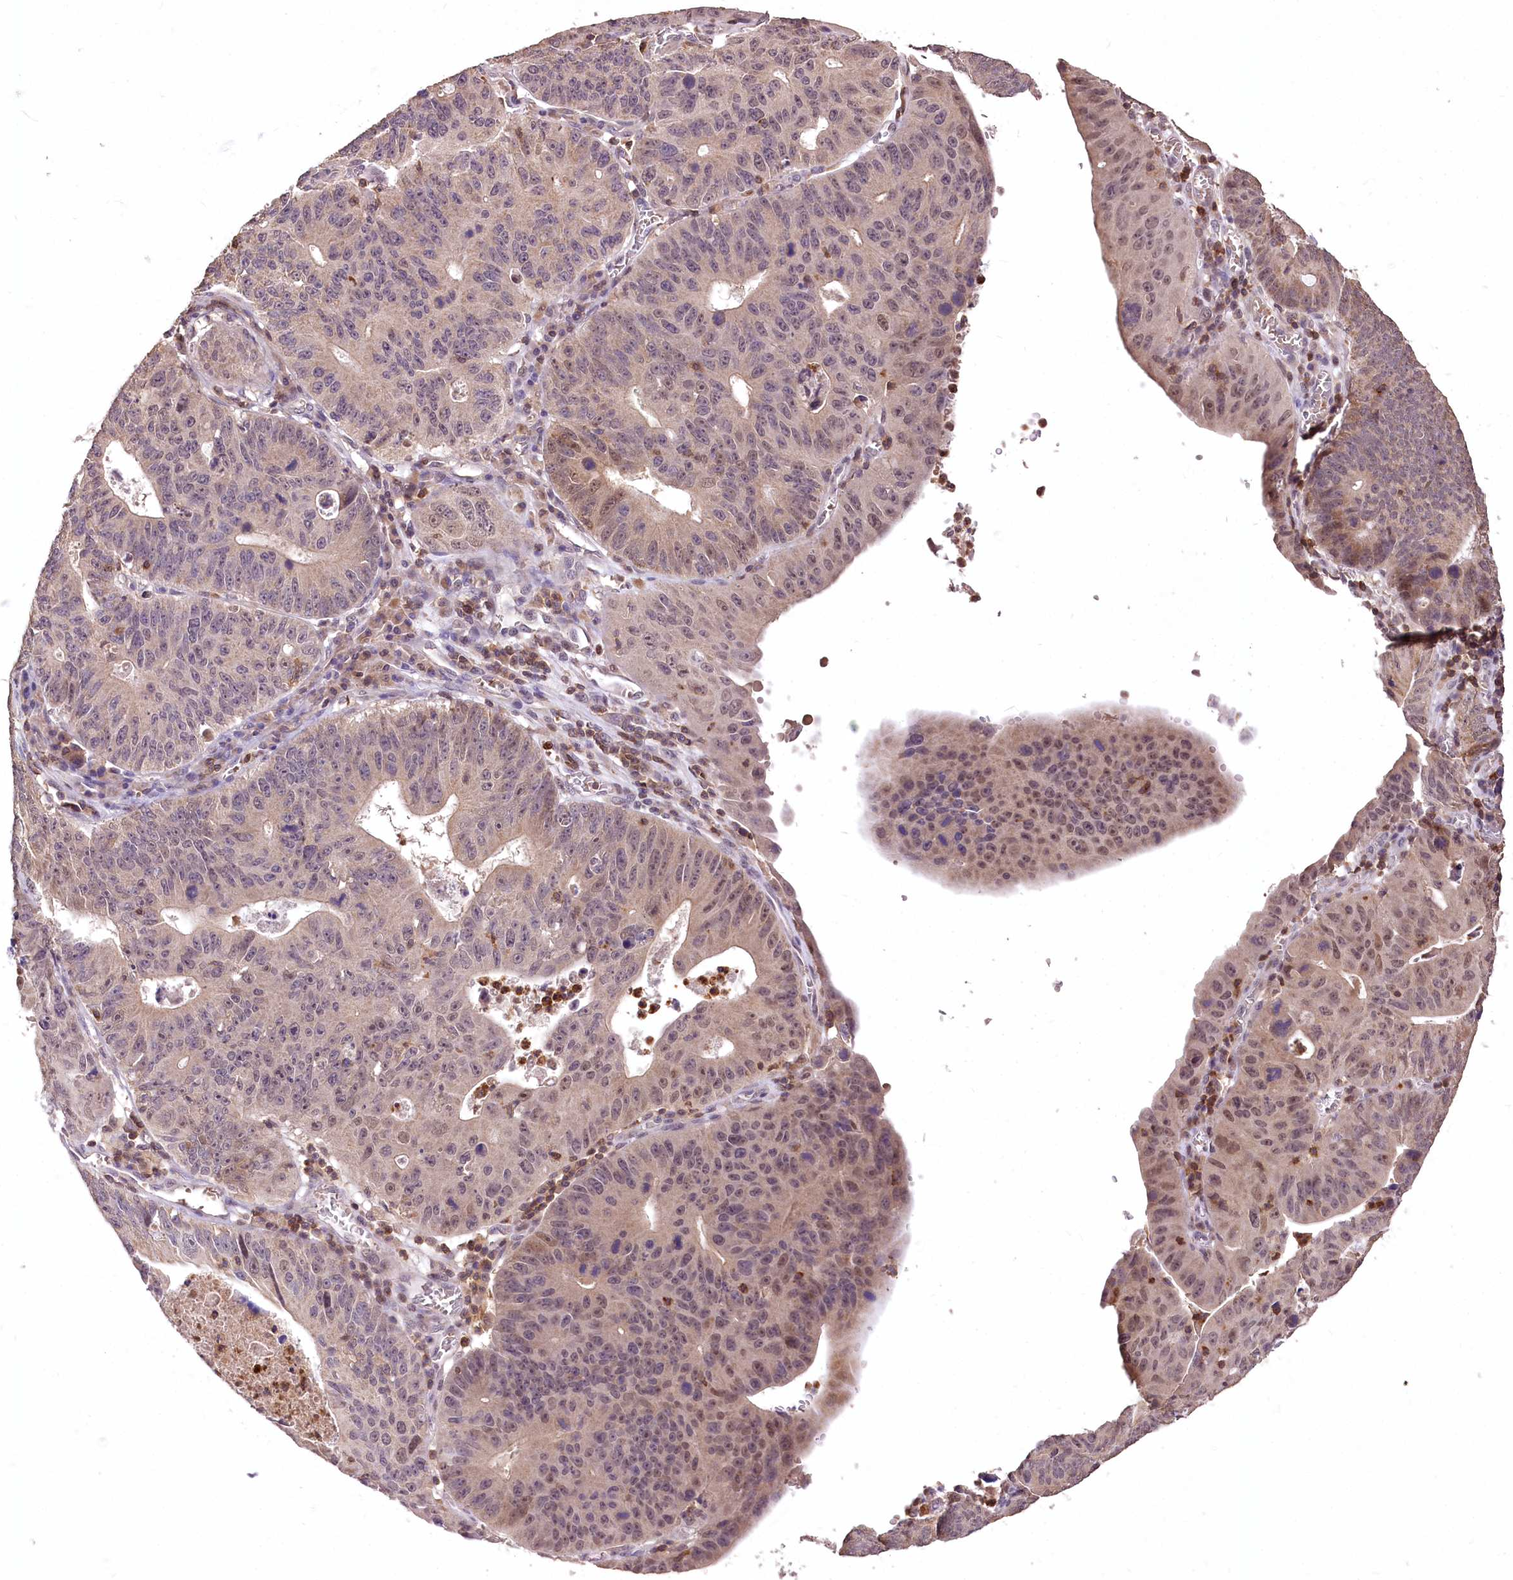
{"staining": {"intensity": "weak", "quantity": "25%-75%", "location": "nuclear"}, "tissue": "stomach cancer", "cell_type": "Tumor cells", "image_type": "cancer", "snomed": [{"axis": "morphology", "description": "Adenocarcinoma, NOS"}, {"axis": "topography", "description": "Stomach"}], "caption": "A brown stain highlights weak nuclear expression of a protein in human stomach cancer (adenocarcinoma) tumor cells.", "gene": "SERGEF", "patient": {"sex": "male", "age": 59}}